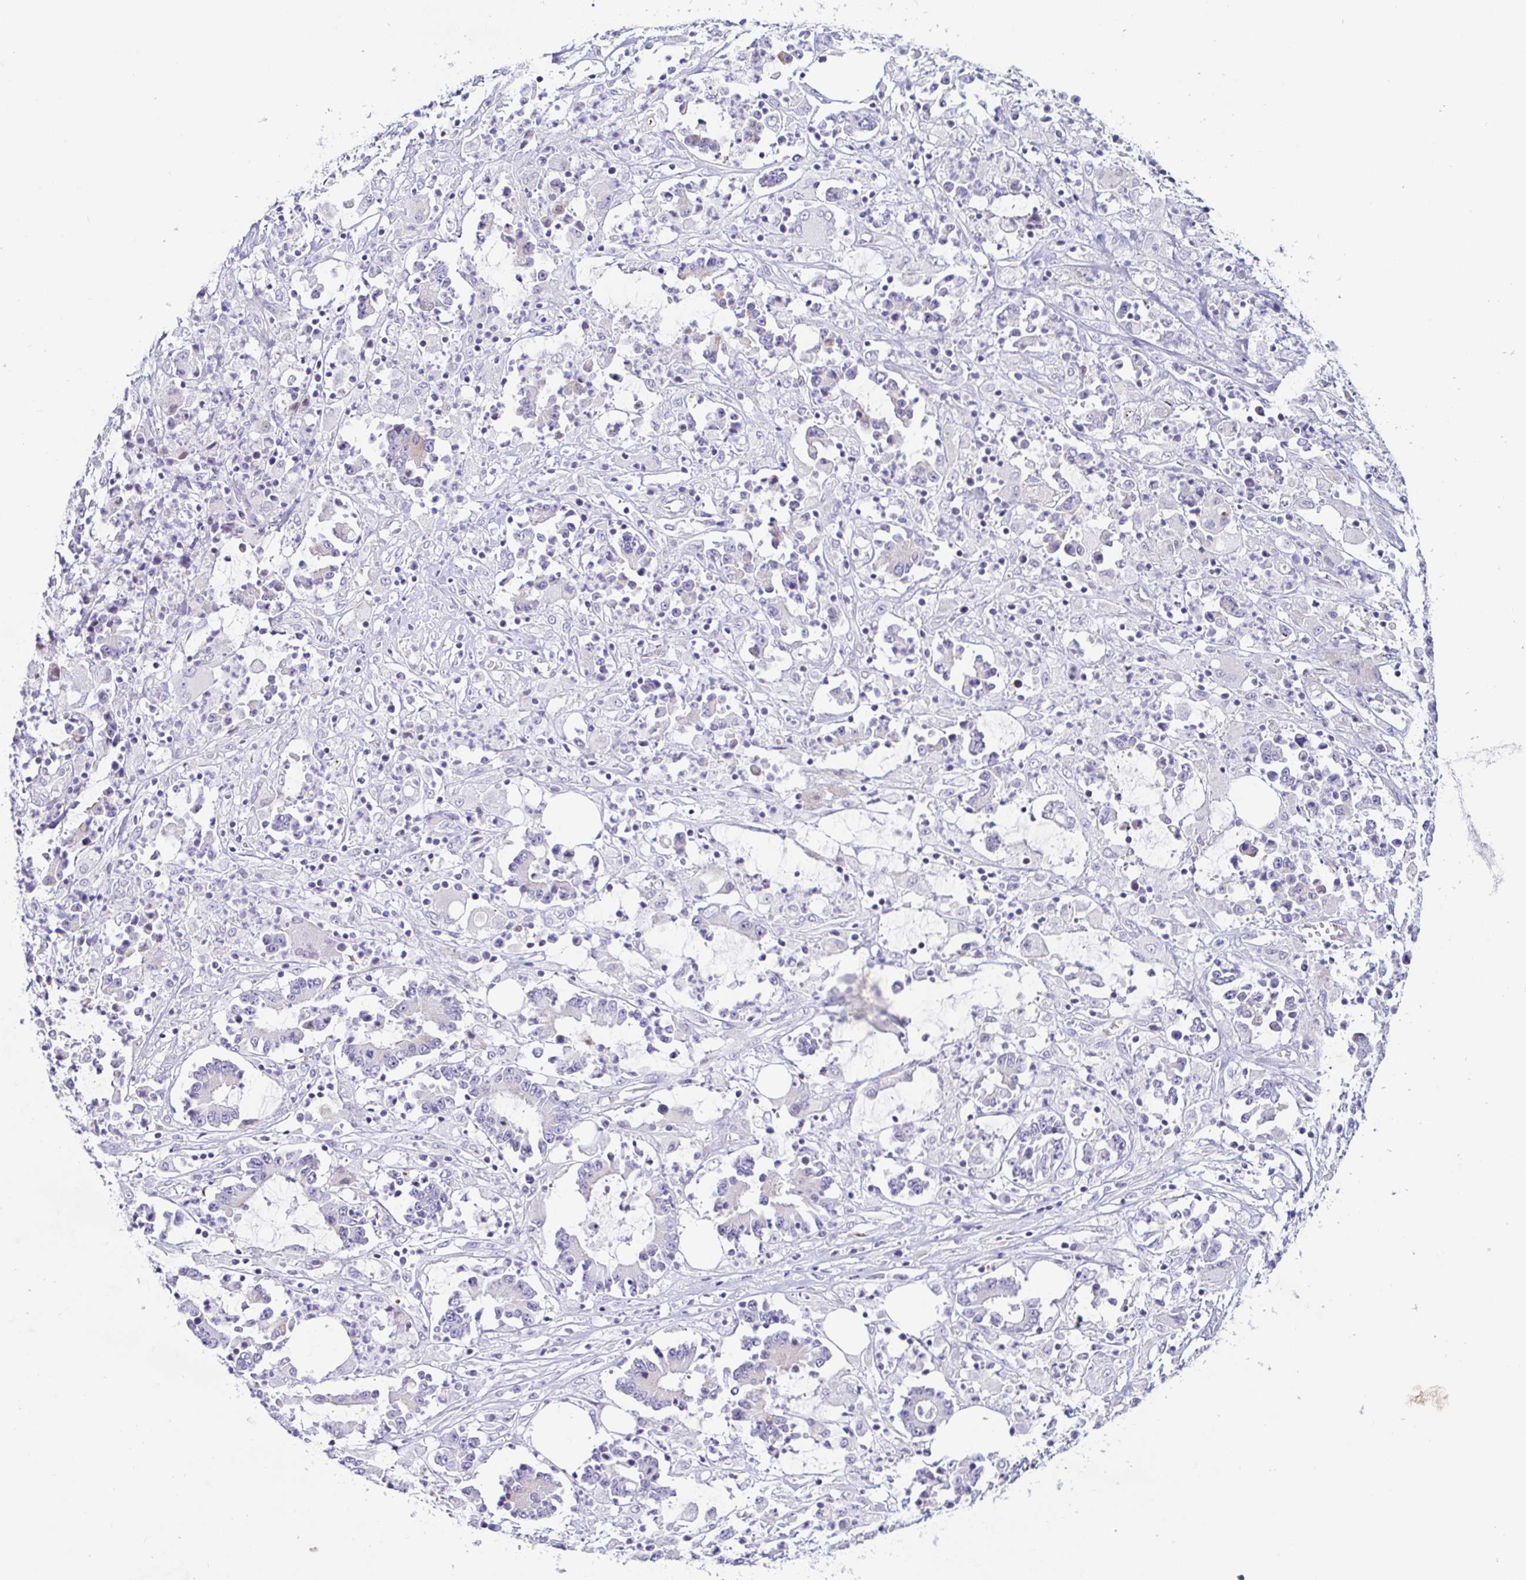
{"staining": {"intensity": "negative", "quantity": "none", "location": "none"}, "tissue": "stomach cancer", "cell_type": "Tumor cells", "image_type": "cancer", "snomed": [{"axis": "morphology", "description": "Adenocarcinoma, NOS"}, {"axis": "topography", "description": "Stomach, upper"}], "caption": "Image shows no protein expression in tumor cells of adenocarcinoma (stomach) tissue.", "gene": "PINLYP", "patient": {"sex": "male", "age": 68}}